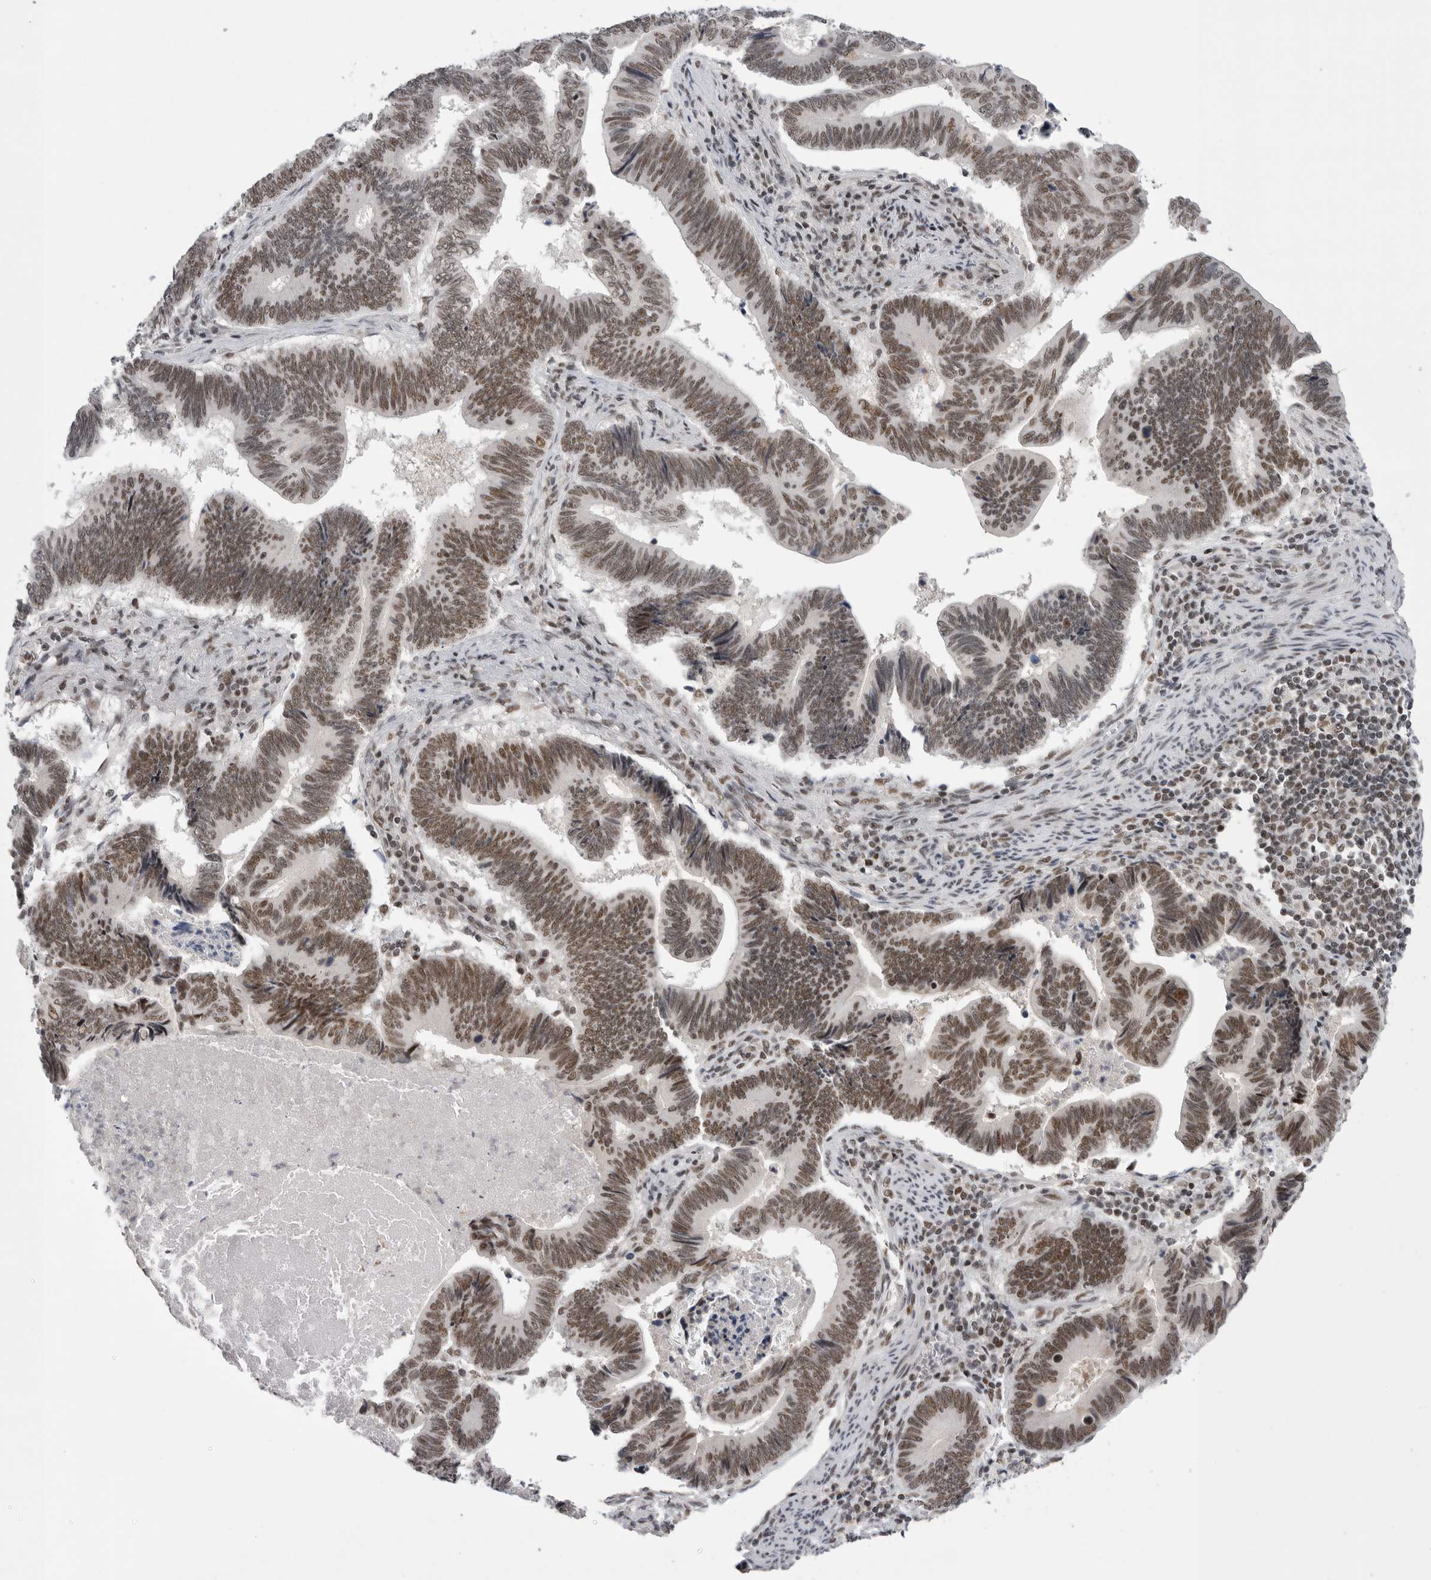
{"staining": {"intensity": "moderate", "quantity": ">75%", "location": "nuclear"}, "tissue": "pancreatic cancer", "cell_type": "Tumor cells", "image_type": "cancer", "snomed": [{"axis": "morphology", "description": "Adenocarcinoma, NOS"}, {"axis": "topography", "description": "Pancreas"}], "caption": "The immunohistochemical stain labels moderate nuclear expression in tumor cells of pancreatic adenocarcinoma tissue.", "gene": "POU5F1", "patient": {"sex": "female", "age": 70}}